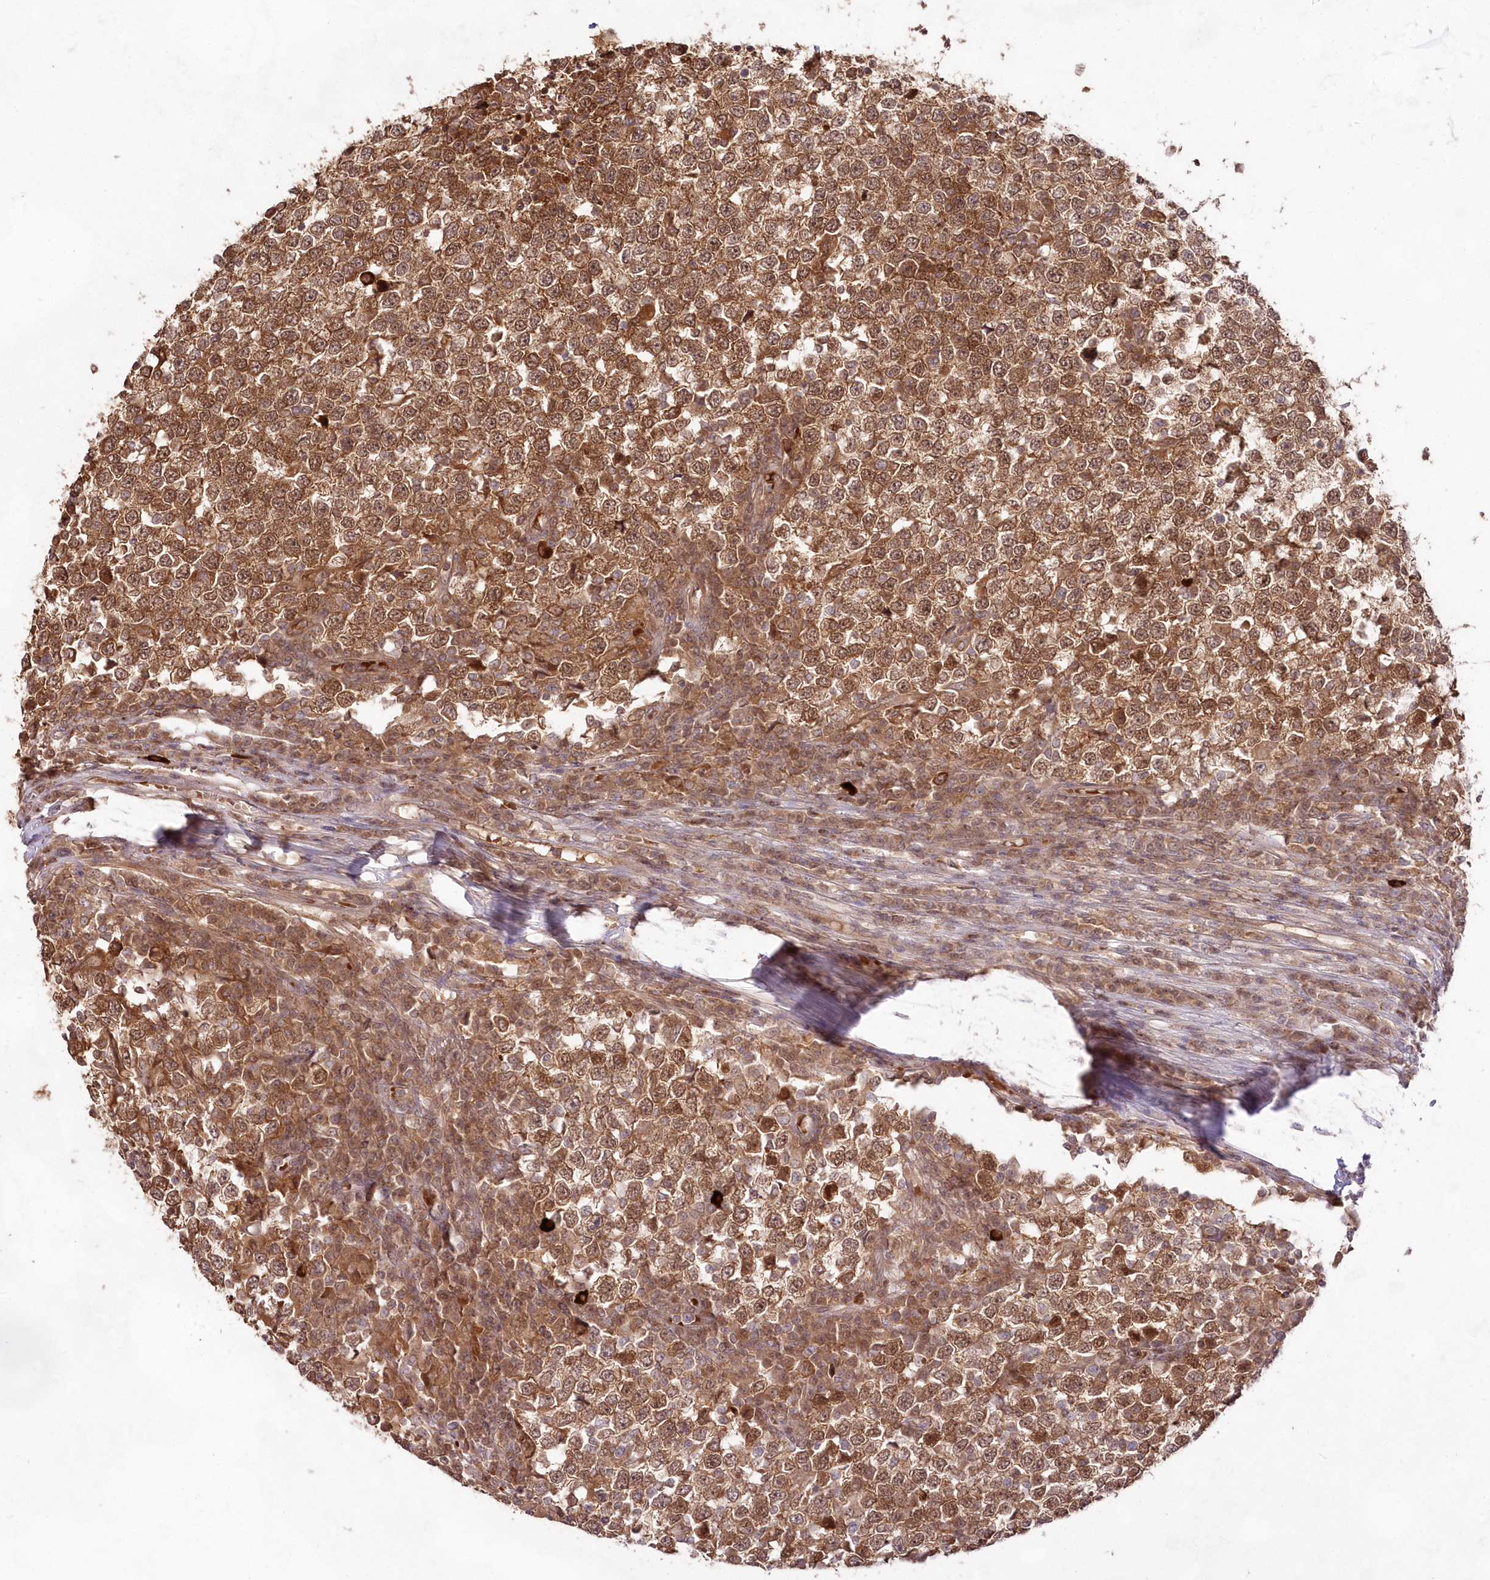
{"staining": {"intensity": "moderate", "quantity": ">75%", "location": "cytoplasmic/membranous,nuclear"}, "tissue": "testis cancer", "cell_type": "Tumor cells", "image_type": "cancer", "snomed": [{"axis": "morphology", "description": "Seminoma, NOS"}, {"axis": "topography", "description": "Testis"}], "caption": "Human testis cancer (seminoma) stained with a protein marker demonstrates moderate staining in tumor cells.", "gene": "IMPA1", "patient": {"sex": "male", "age": 65}}